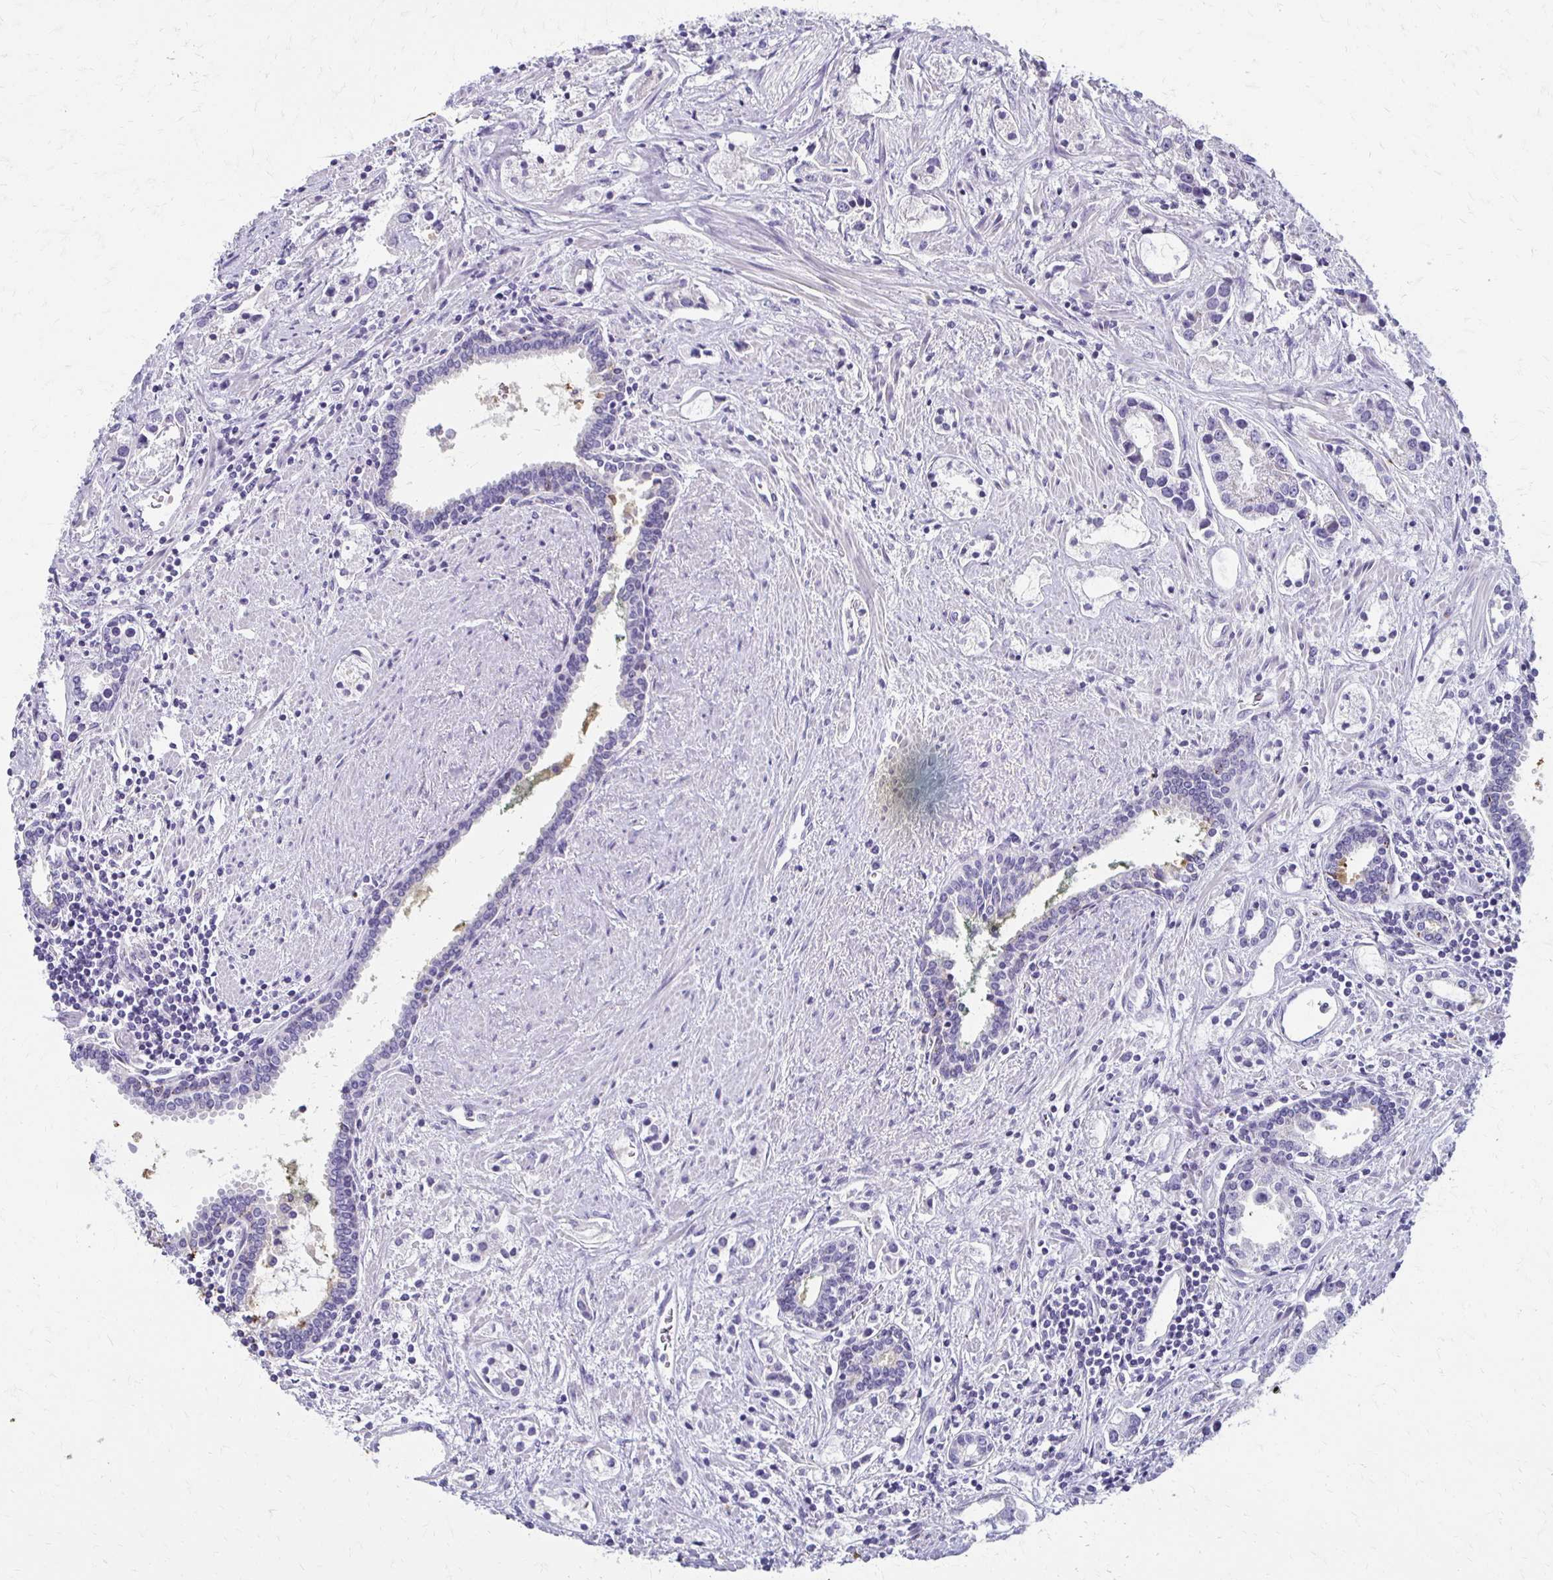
{"staining": {"intensity": "negative", "quantity": "none", "location": "none"}, "tissue": "prostate cancer", "cell_type": "Tumor cells", "image_type": "cancer", "snomed": [{"axis": "morphology", "description": "Adenocarcinoma, Medium grade"}, {"axis": "topography", "description": "Prostate"}], "caption": "This is a histopathology image of immunohistochemistry staining of medium-grade adenocarcinoma (prostate), which shows no staining in tumor cells. (DAB immunohistochemistry, high magnification).", "gene": "BBS12", "patient": {"sex": "male", "age": 57}}